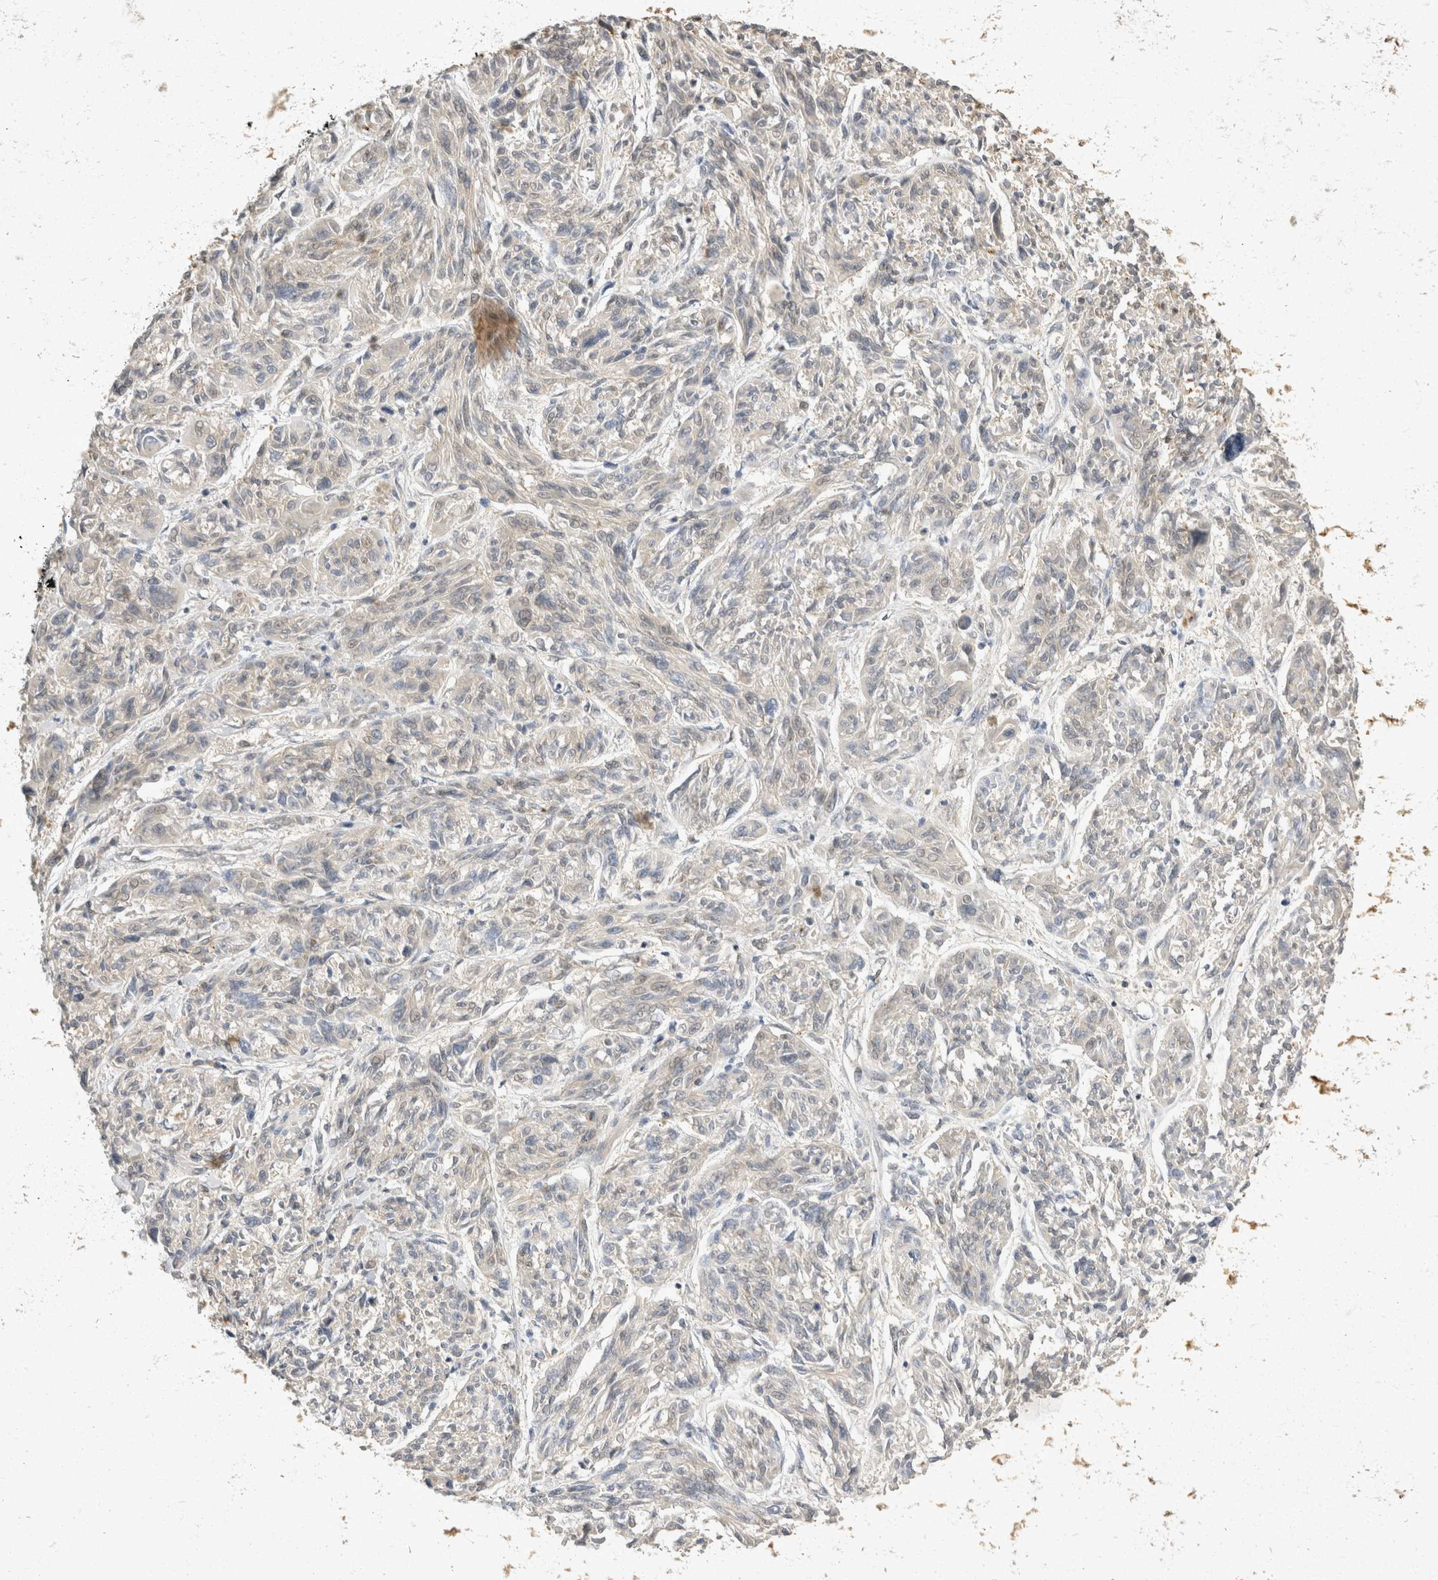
{"staining": {"intensity": "negative", "quantity": "none", "location": "none"}, "tissue": "melanoma", "cell_type": "Tumor cells", "image_type": "cancer", "snomed": [{"axis": "morphology", "description": "Malignant melanoma, NOS"}, {"axis": "topography", "description": "Skin"}], "caption": "This is an immunohistochemistry (IHC) image of malignant melanoma. There is no expression in tumor cells.", "gene": "TOM1L2", "patient": {"sex": "male", "age": 53}}